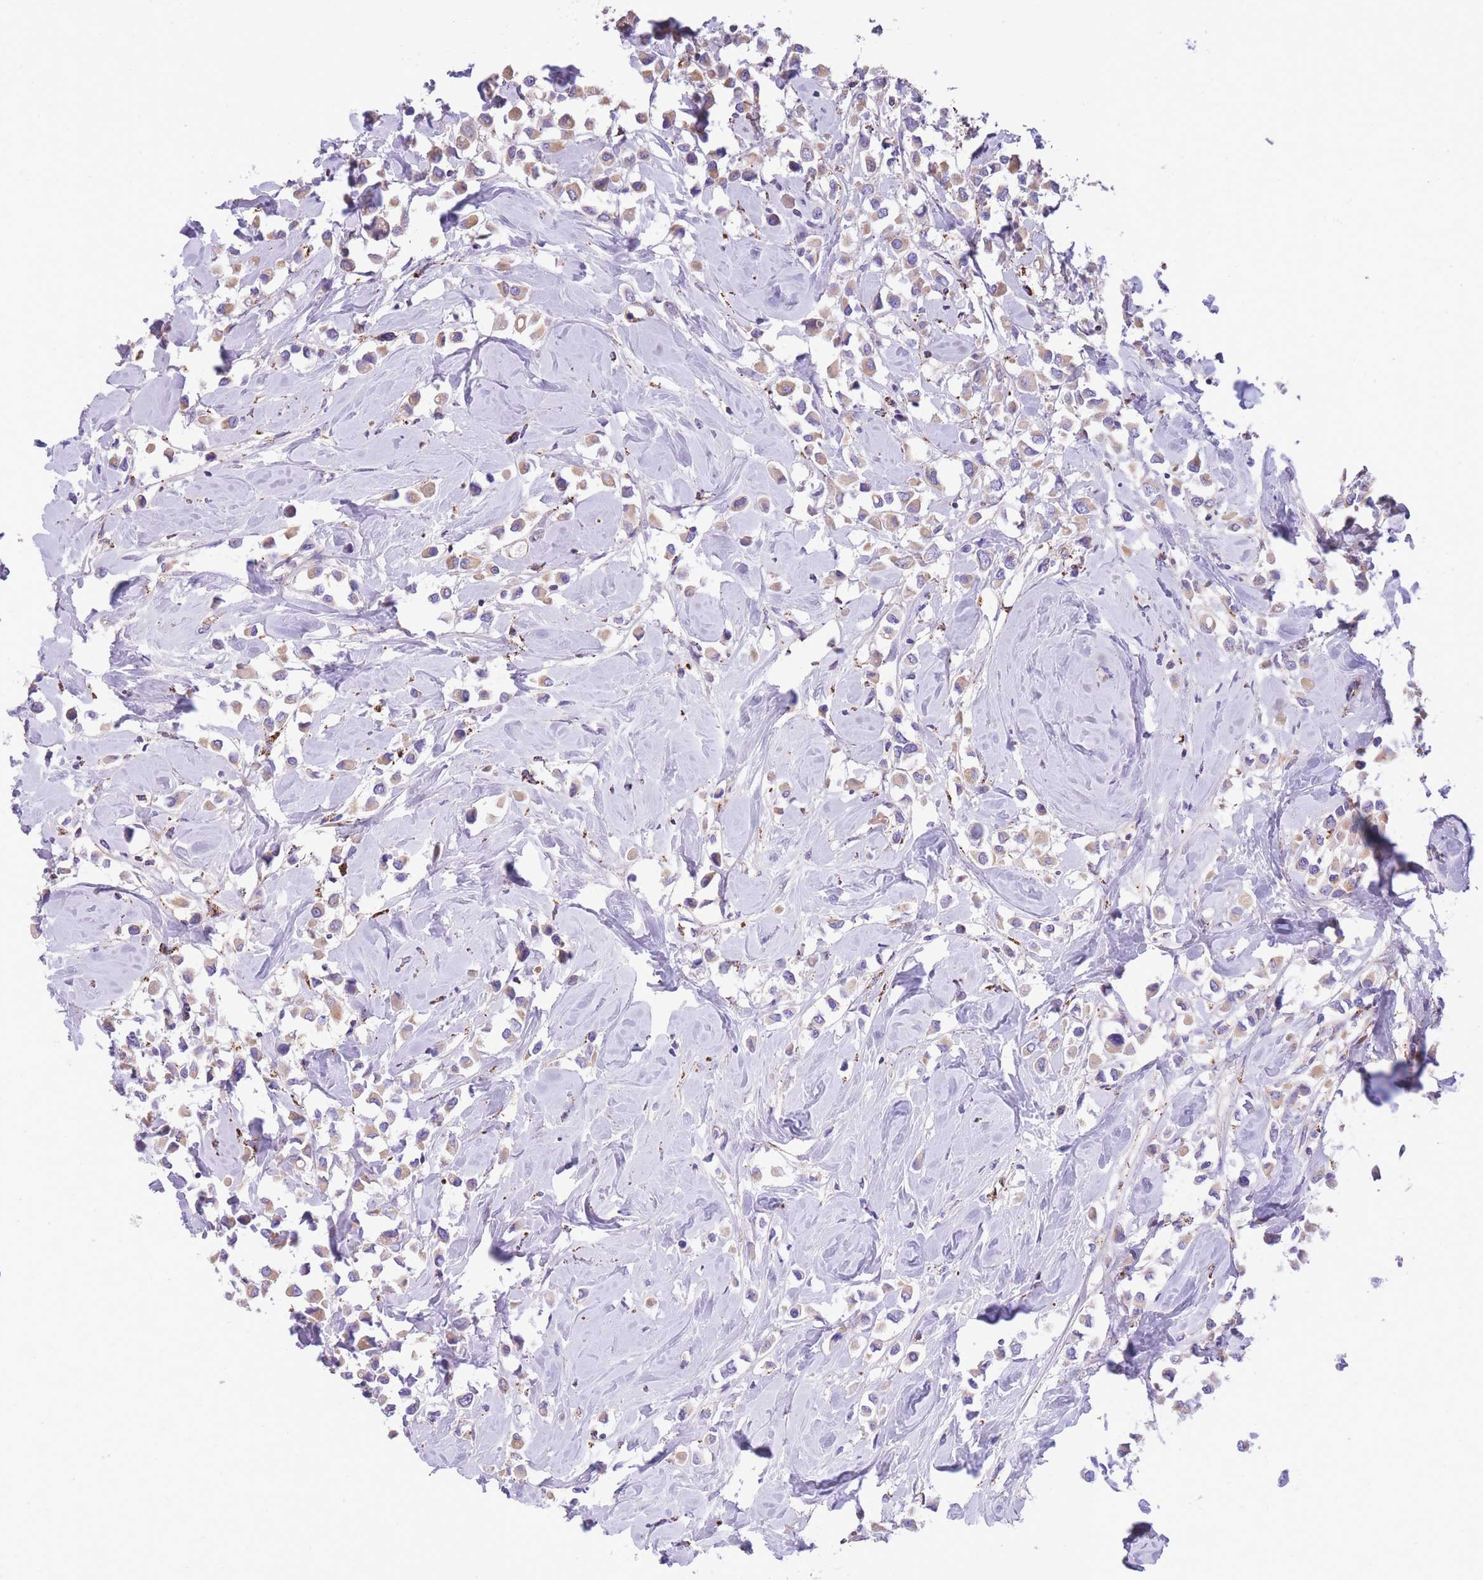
{"staining": {"intensity": "weak", "quantity": ">75%", "location": "cytoplasmic/membranous"}, "tissue": "breast cancer", "cell_type": "Tumor cells", "image_type": "cancer", "snomed": [{"axis": "morphology", "description": "Duct carcinoma"}, {"axis": "topography", "description": "Breast"}], "caption": "Human intraductal carcinoma (breast) stained with a brown dye reveals weak cytoplasmic/membranous positive positivity in approximately >75% of tumor cells.", "gene": "ST3GAL3", "patient": {"sex": "female", "age": 61}}